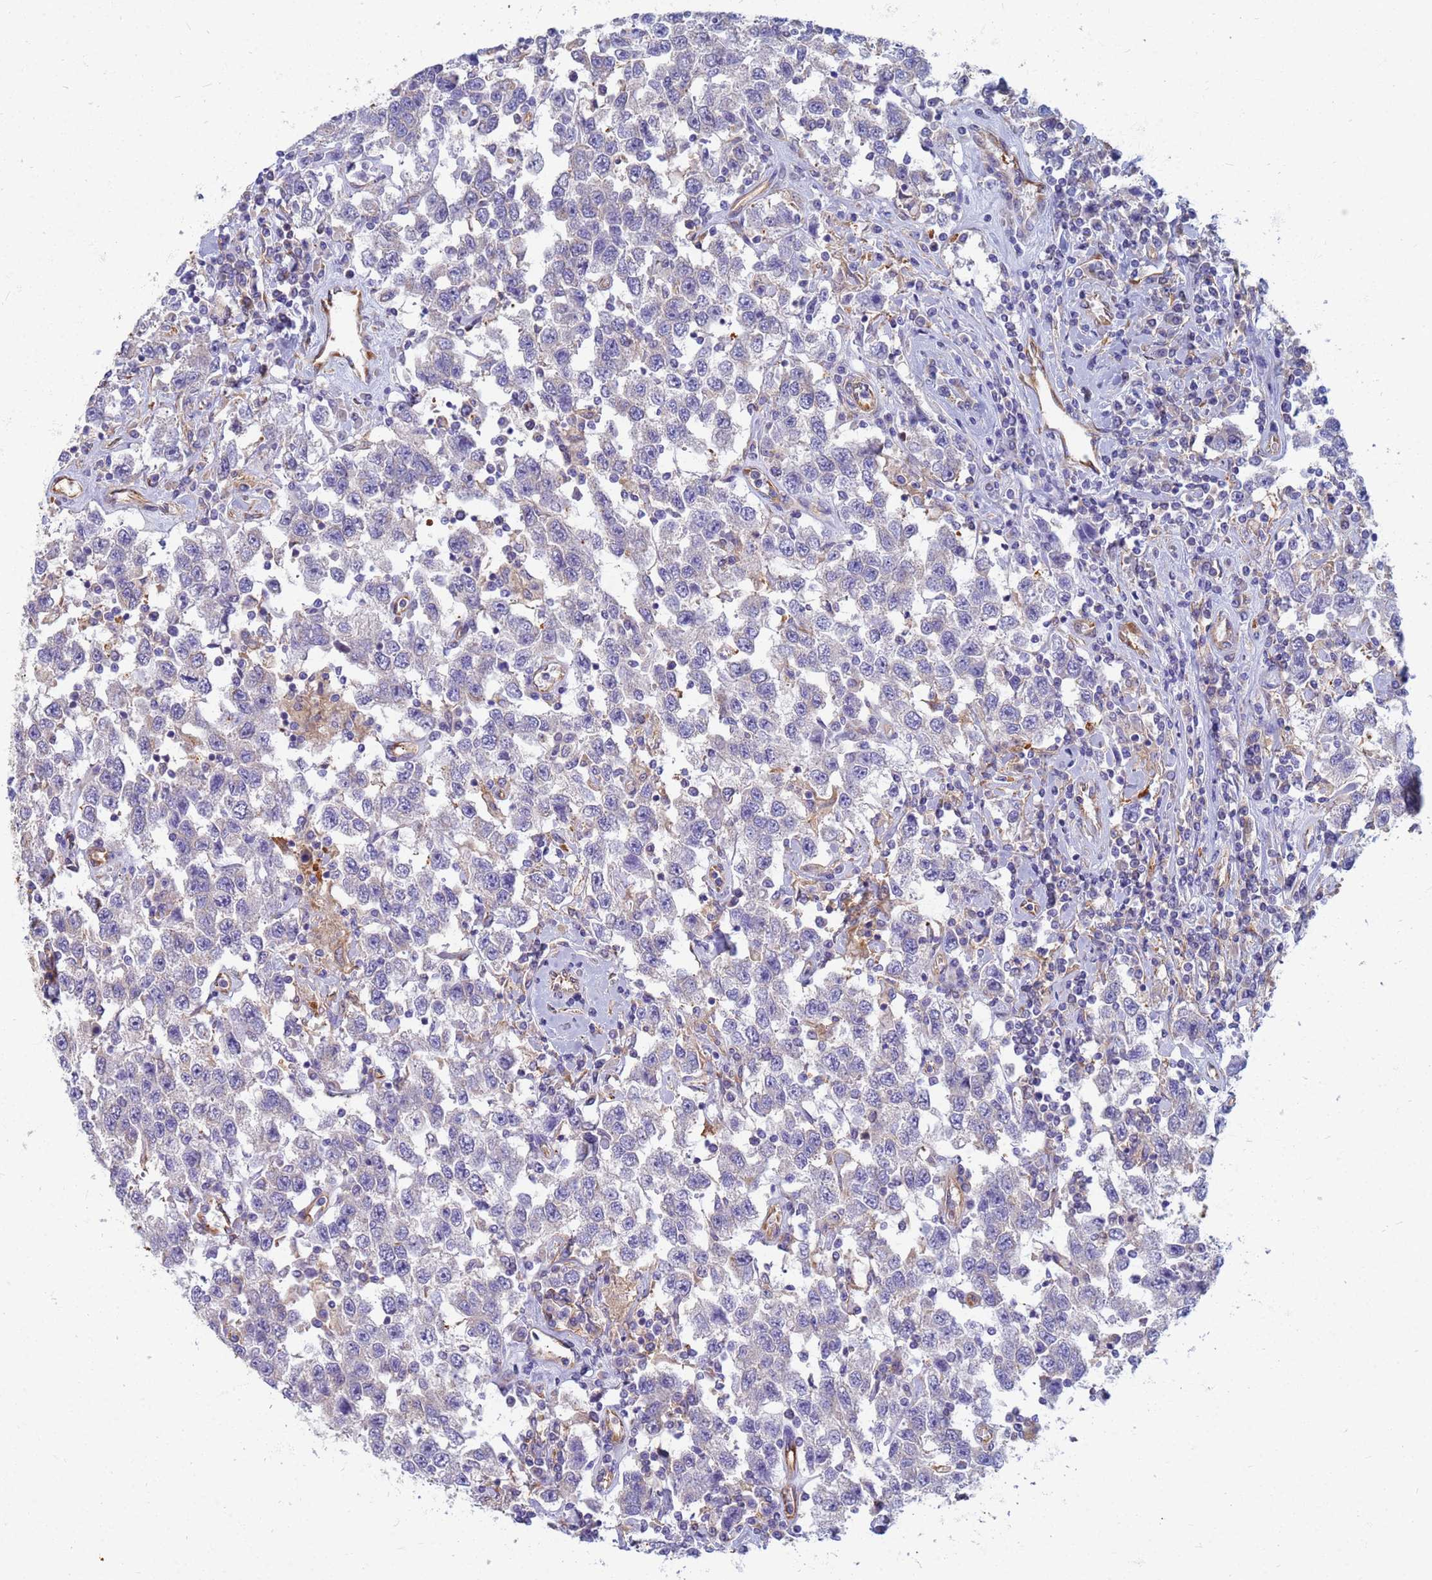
{"staining": {"intensity": "negative", "quantity": "none", "location": "none"}, "tissue": "testis cancer", "cell_type": "Tumor cells", "image_type": "cancer", "snomed": [{"axis": "morphology", "description": "Seminoma, NOS"}, {"axis": "topography", "description": "Testis"}], "caption": "This is a image of immunohistochemistry staining of testis cancer (seminoma), which shows no positivity in tumor cells. (Immunohistochemistry (ihc), brightfield microscopy, high magnification).", "gene": "EEA1", "patient": {"sex": "male", "age": 41}}